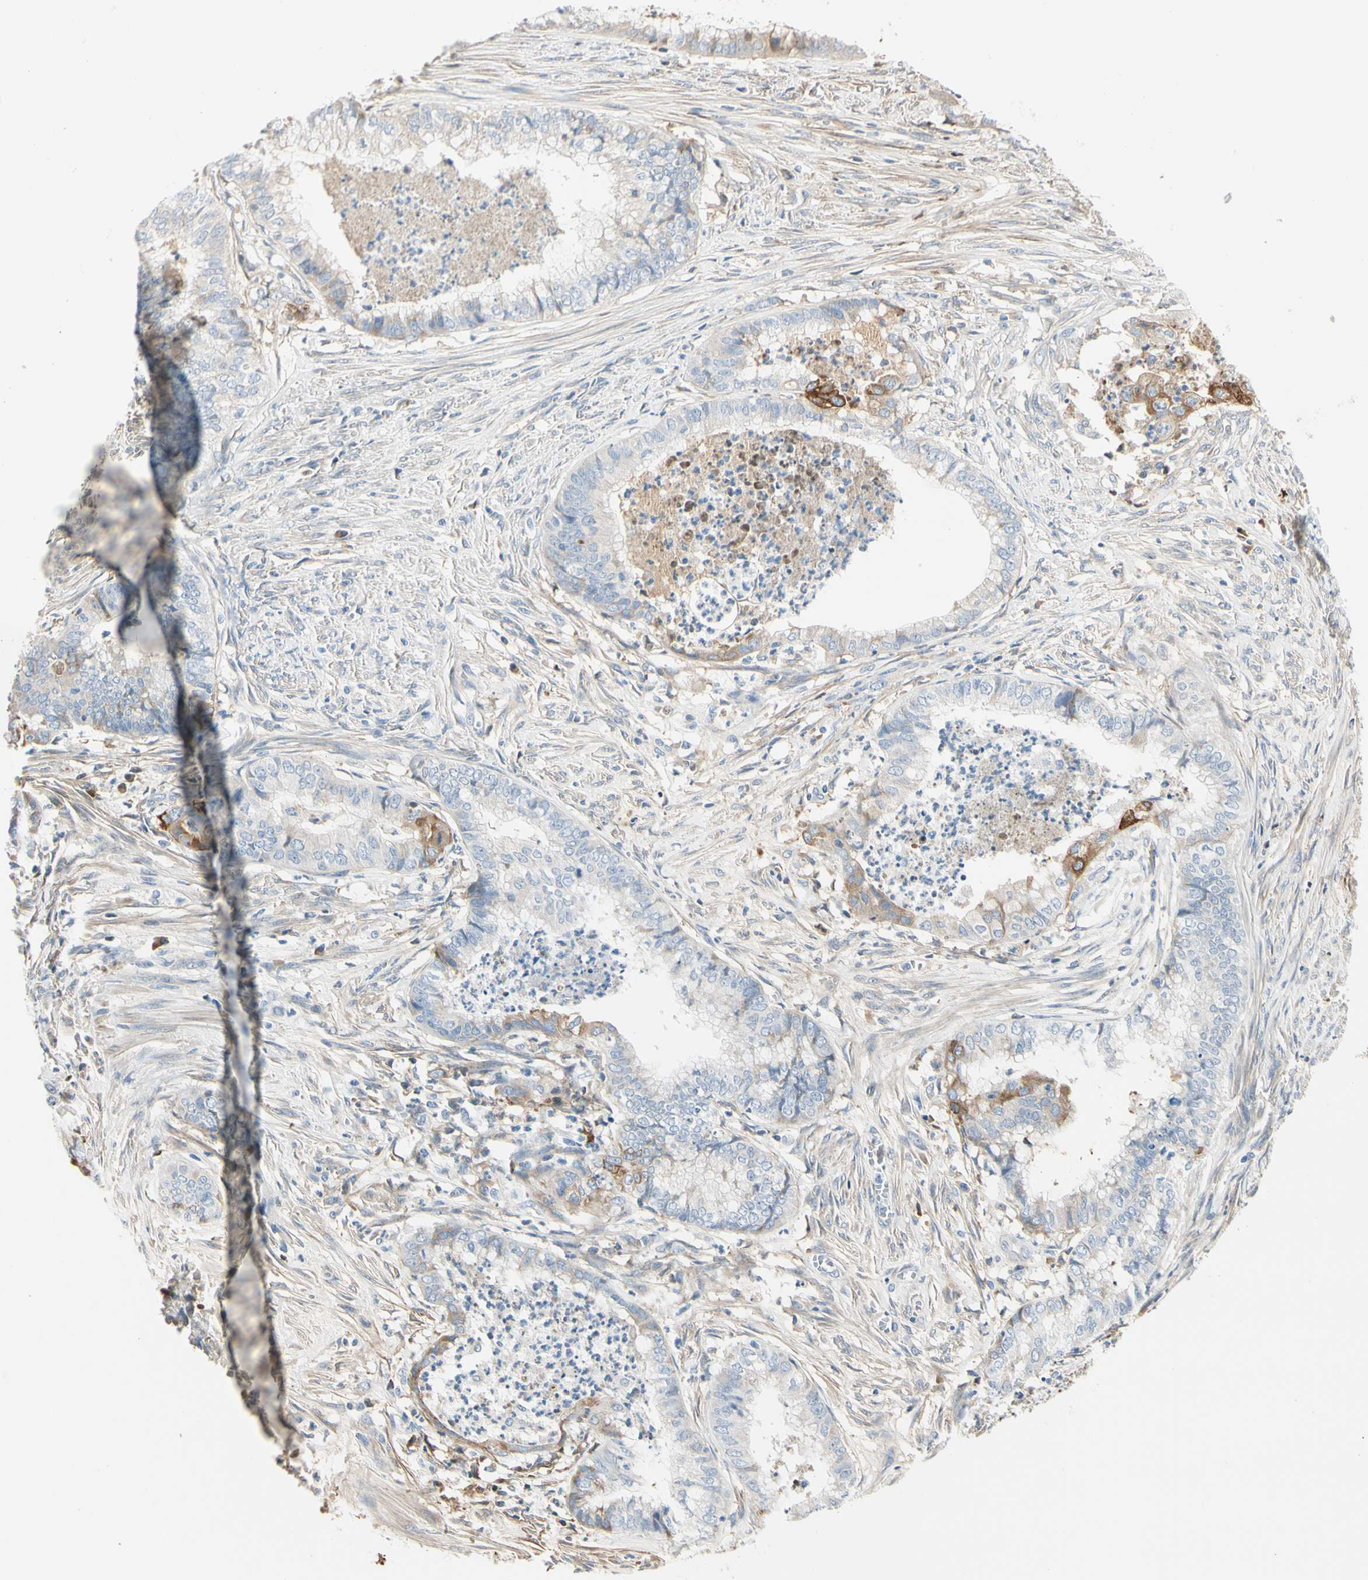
{"staining": {"intensity": "moderate", "quantity": "<25%", "location": "cytoplasmic/membranous"}, "tissue": "endometrial cancer", "cell_type": "Tumor cells", "image_type": "cancer", "snomed": [{"axis": "morphology", "description": "Necrosis, NOS"}, {"axis": "morphology", "description": "Adenocarcinoma, NOS"}, {"axis": "topography", "description": "Endometrium"}], "caption": "Adenocarcinoma (endometrial) stained for a protein exhibits moderate cytoplasmic/membranous positivity in tumor cells. (DAB IHC, brown staining for protein, blue staining for nuclei).", "gene": "LAMB3", "patient": {"sex": "female", "age": 79}}